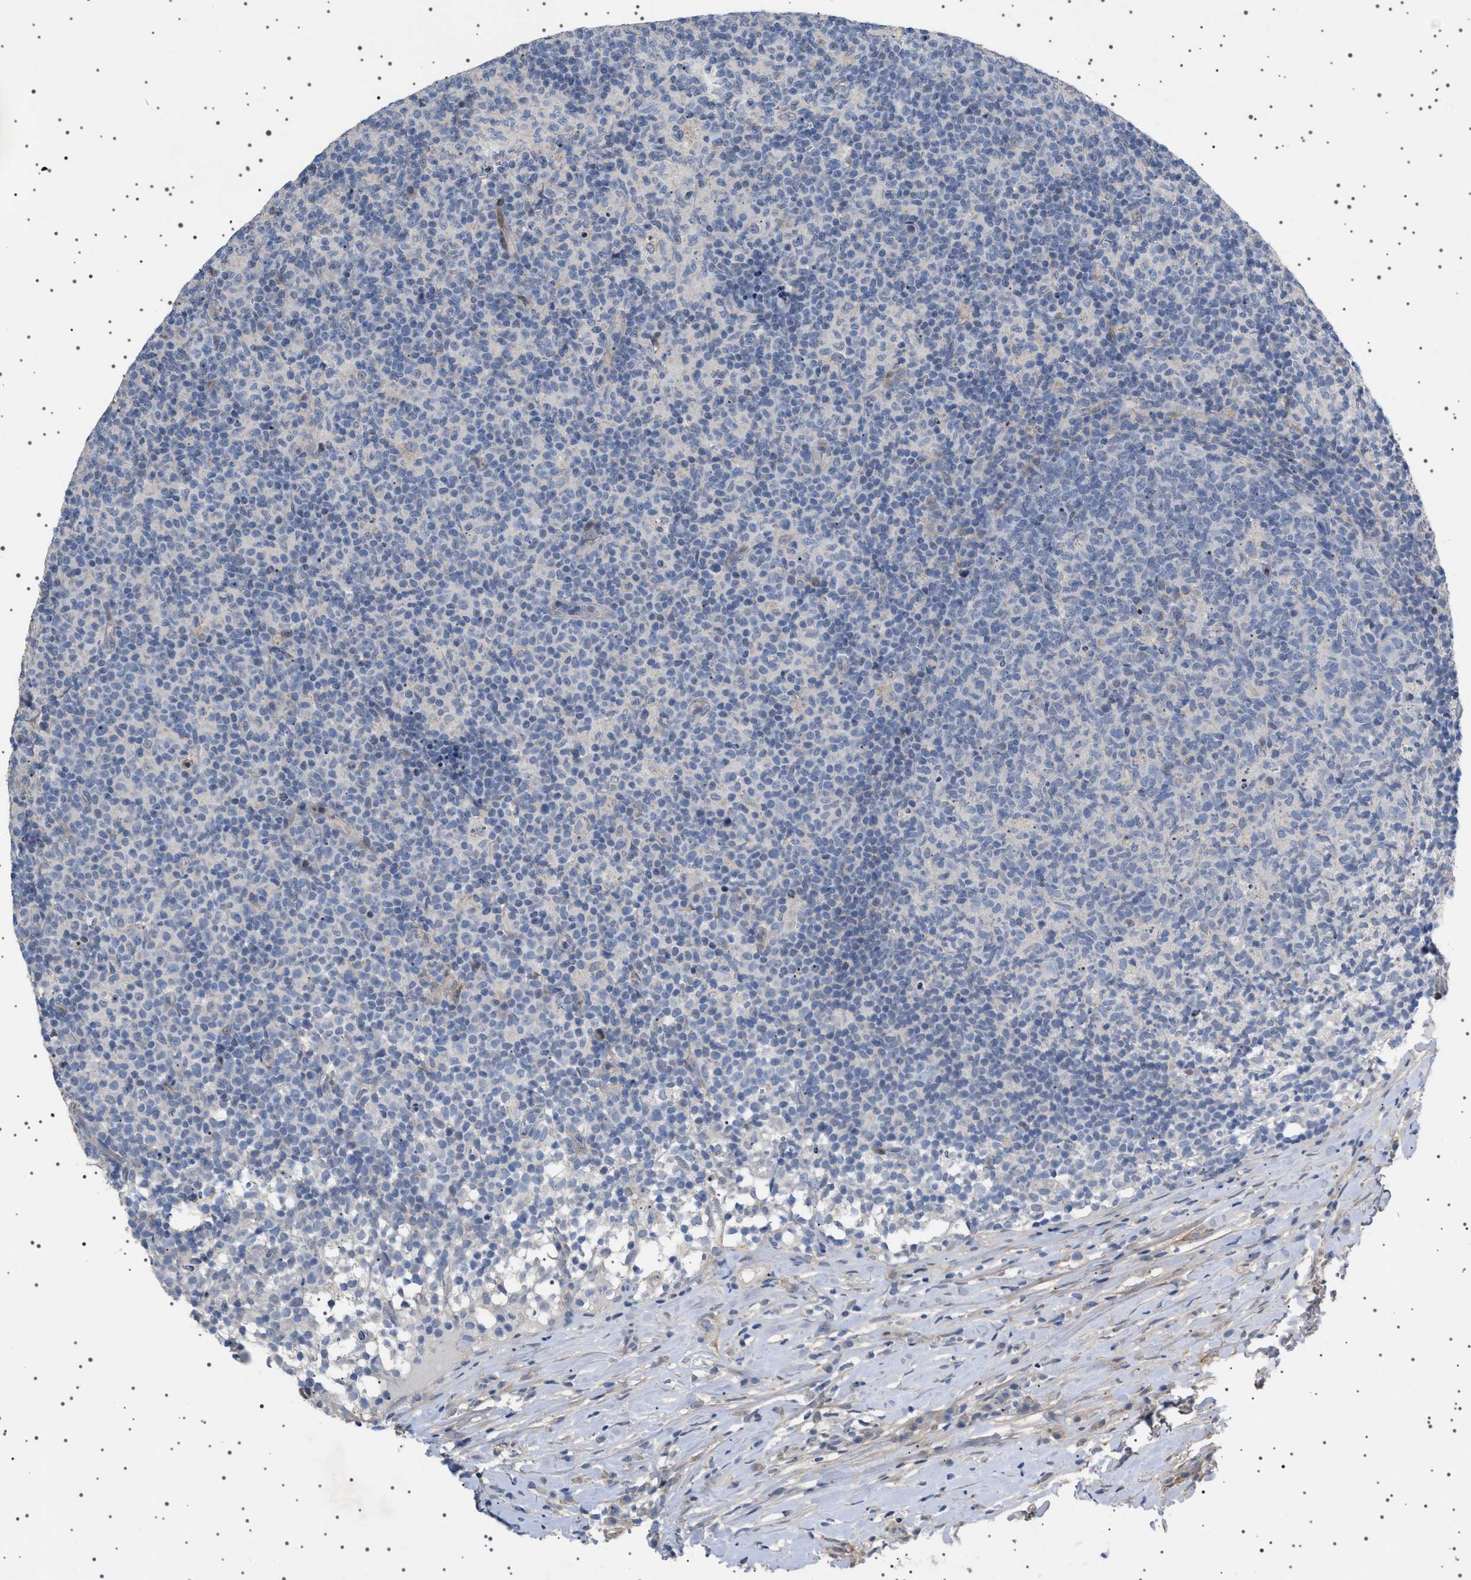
{"staining": {"intensity": "negative", "quantity": "none", "location": "none"}, "tissue": "lymph node", "cell_type": "Germinal center cells", "image_type": "normal", "snomed": [{"axis": "morphology", "description": "Normal tissue, NOS"}, {"axis": "morphology", "description": "Inflammation, NOS"}, {"axis": "topography", "description": "Lymph node"}], "caption": "High power microscopy photomicrograph of an IHC image of benign lymph node, revealing no significant positivity in germinal center cells. (DAB (3,3'-diaminobenzidine) immunohistochemistry visualized using brightfield microscopy, high magnification).", "gene": "HTR1A", "patient": {"sex": "male", "age": 55}}